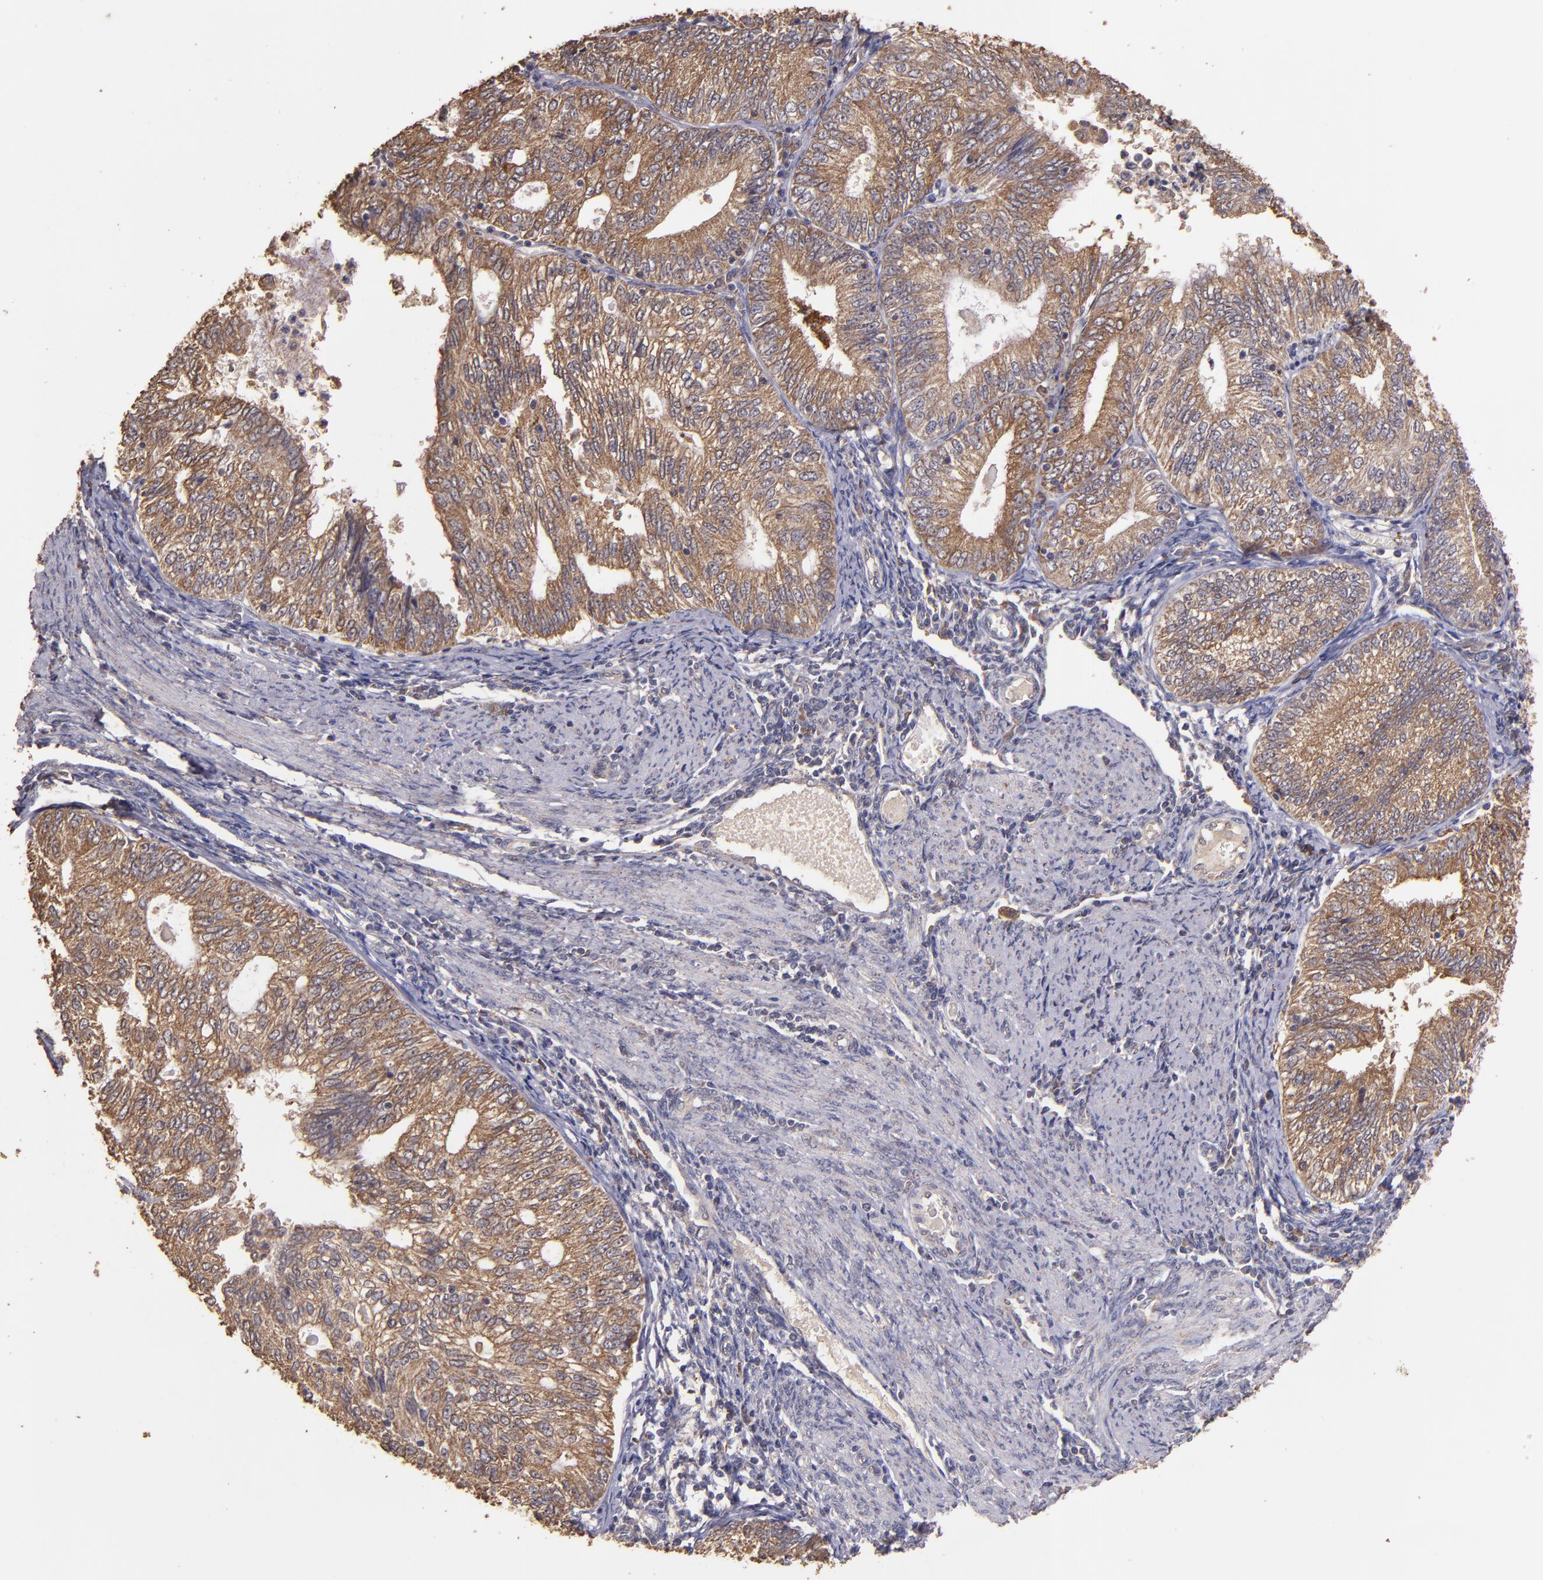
{"staining": {"intensity": "moderate", "quantity": ">75%", "location": "cytoplasmic/membranous"}, "tissue": "endometrial cancer", "cell_type": "Tumor cells", "image_type": "cancer", "snomed": [{"axis": "morphology", "description": "Adenocarcinoma, NOS"}, {"axis": "topography", "description": "Endometrium"}], "caption": "IHC of endometrial adenocarcinoma displays medium levels of moderate cytoplasmic/membranous positivity in about >75% of tumor cells.", "gene": "HECTD1", "patient": {"sex": "female", "age": 69}}